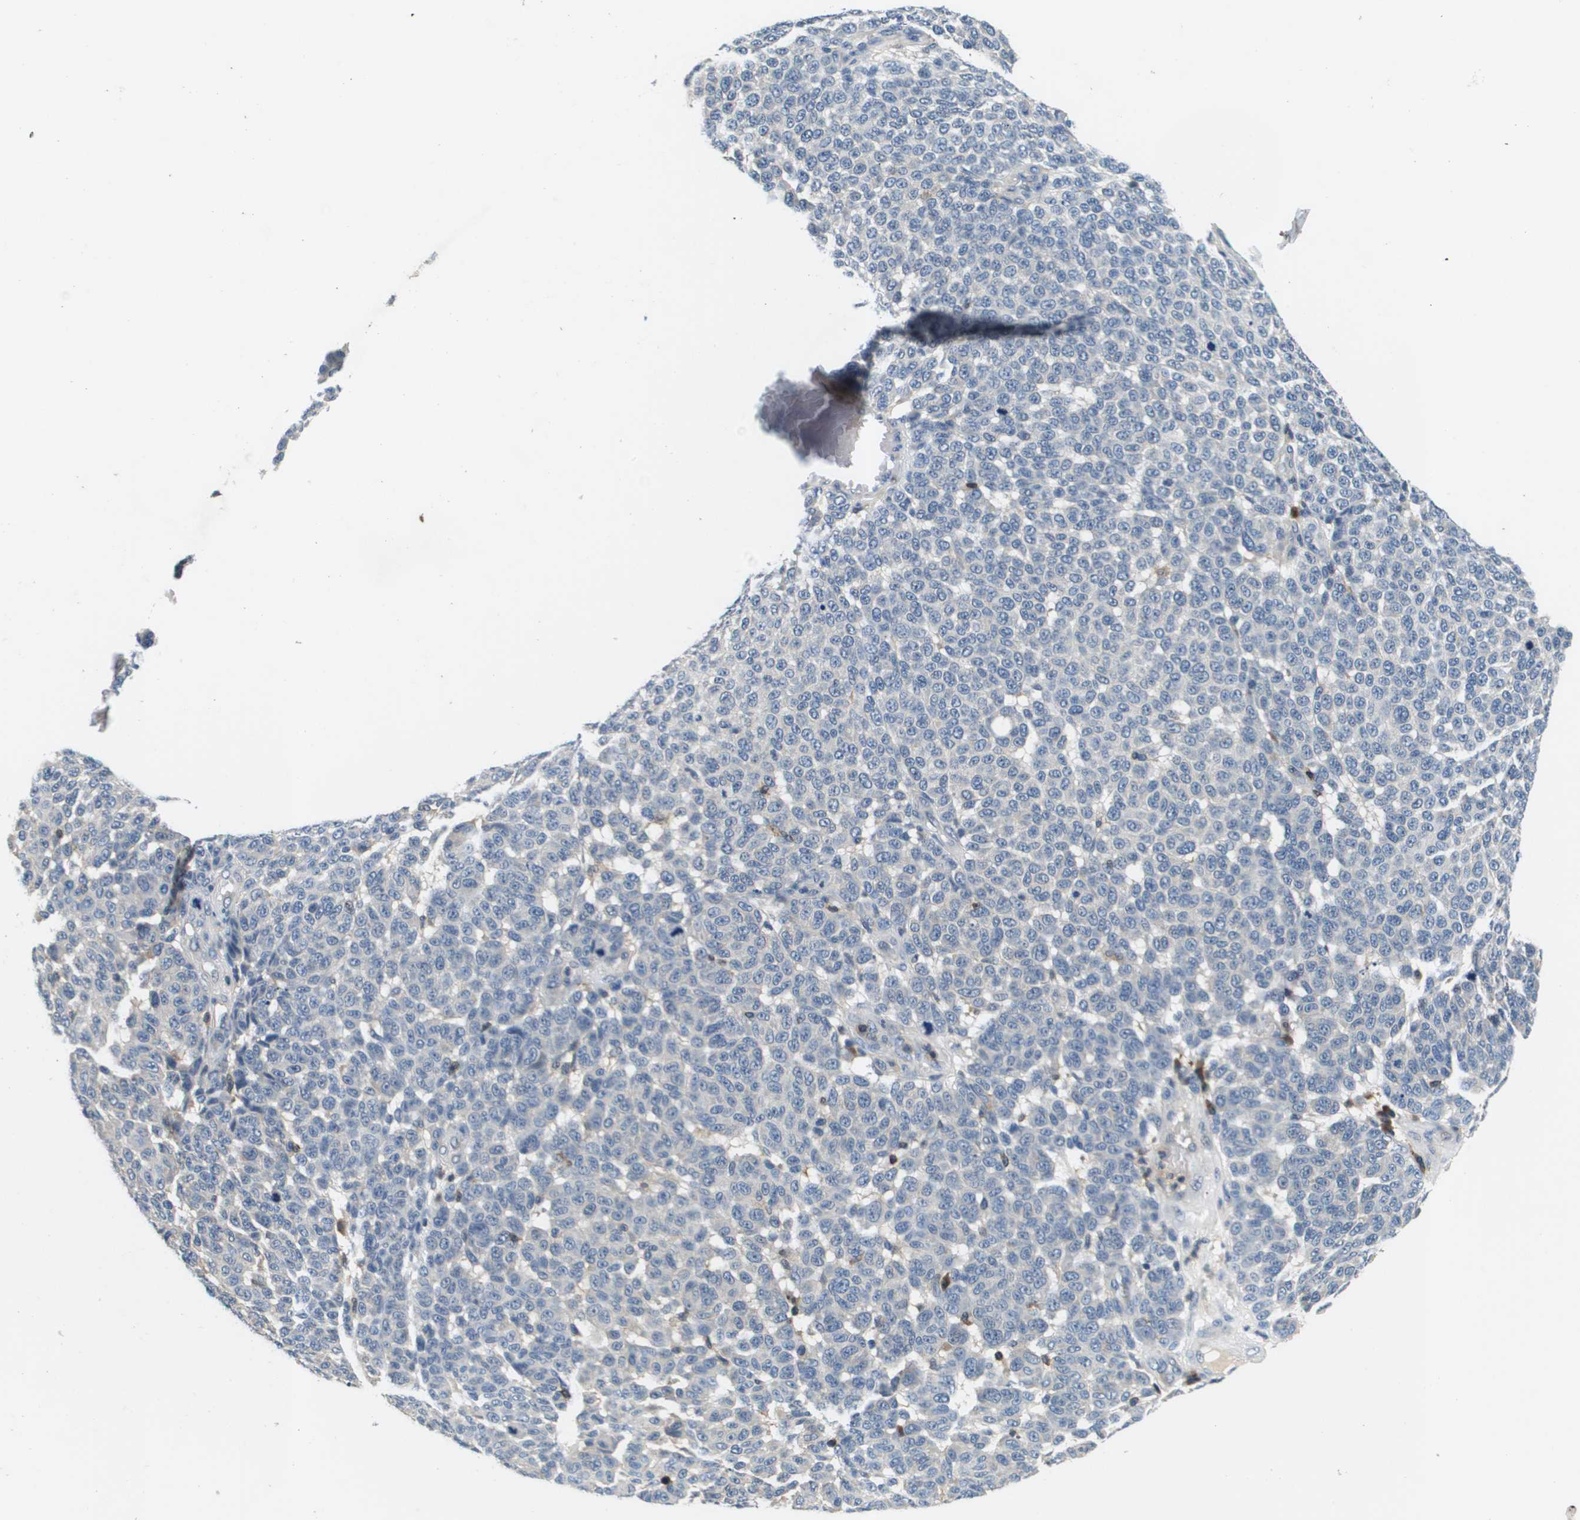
{"staining": {"intensity": "negative", "quantity": "none", "location": "none"}, "tissue": "melanoma", "cell_type": "Tumor cells", "image_type": "cancer", "snomed": [{"axis": "morphology", "description": "Malignant melanoma, NOS"}, {"axis": "topography", "description": "Skin"}], "caption": "This is an IHC micrograph of malignant melanoma. There is no expression in tumor cells.", "gene": "KCNQ5", "patient": {"sex": "male", "age": 59}}